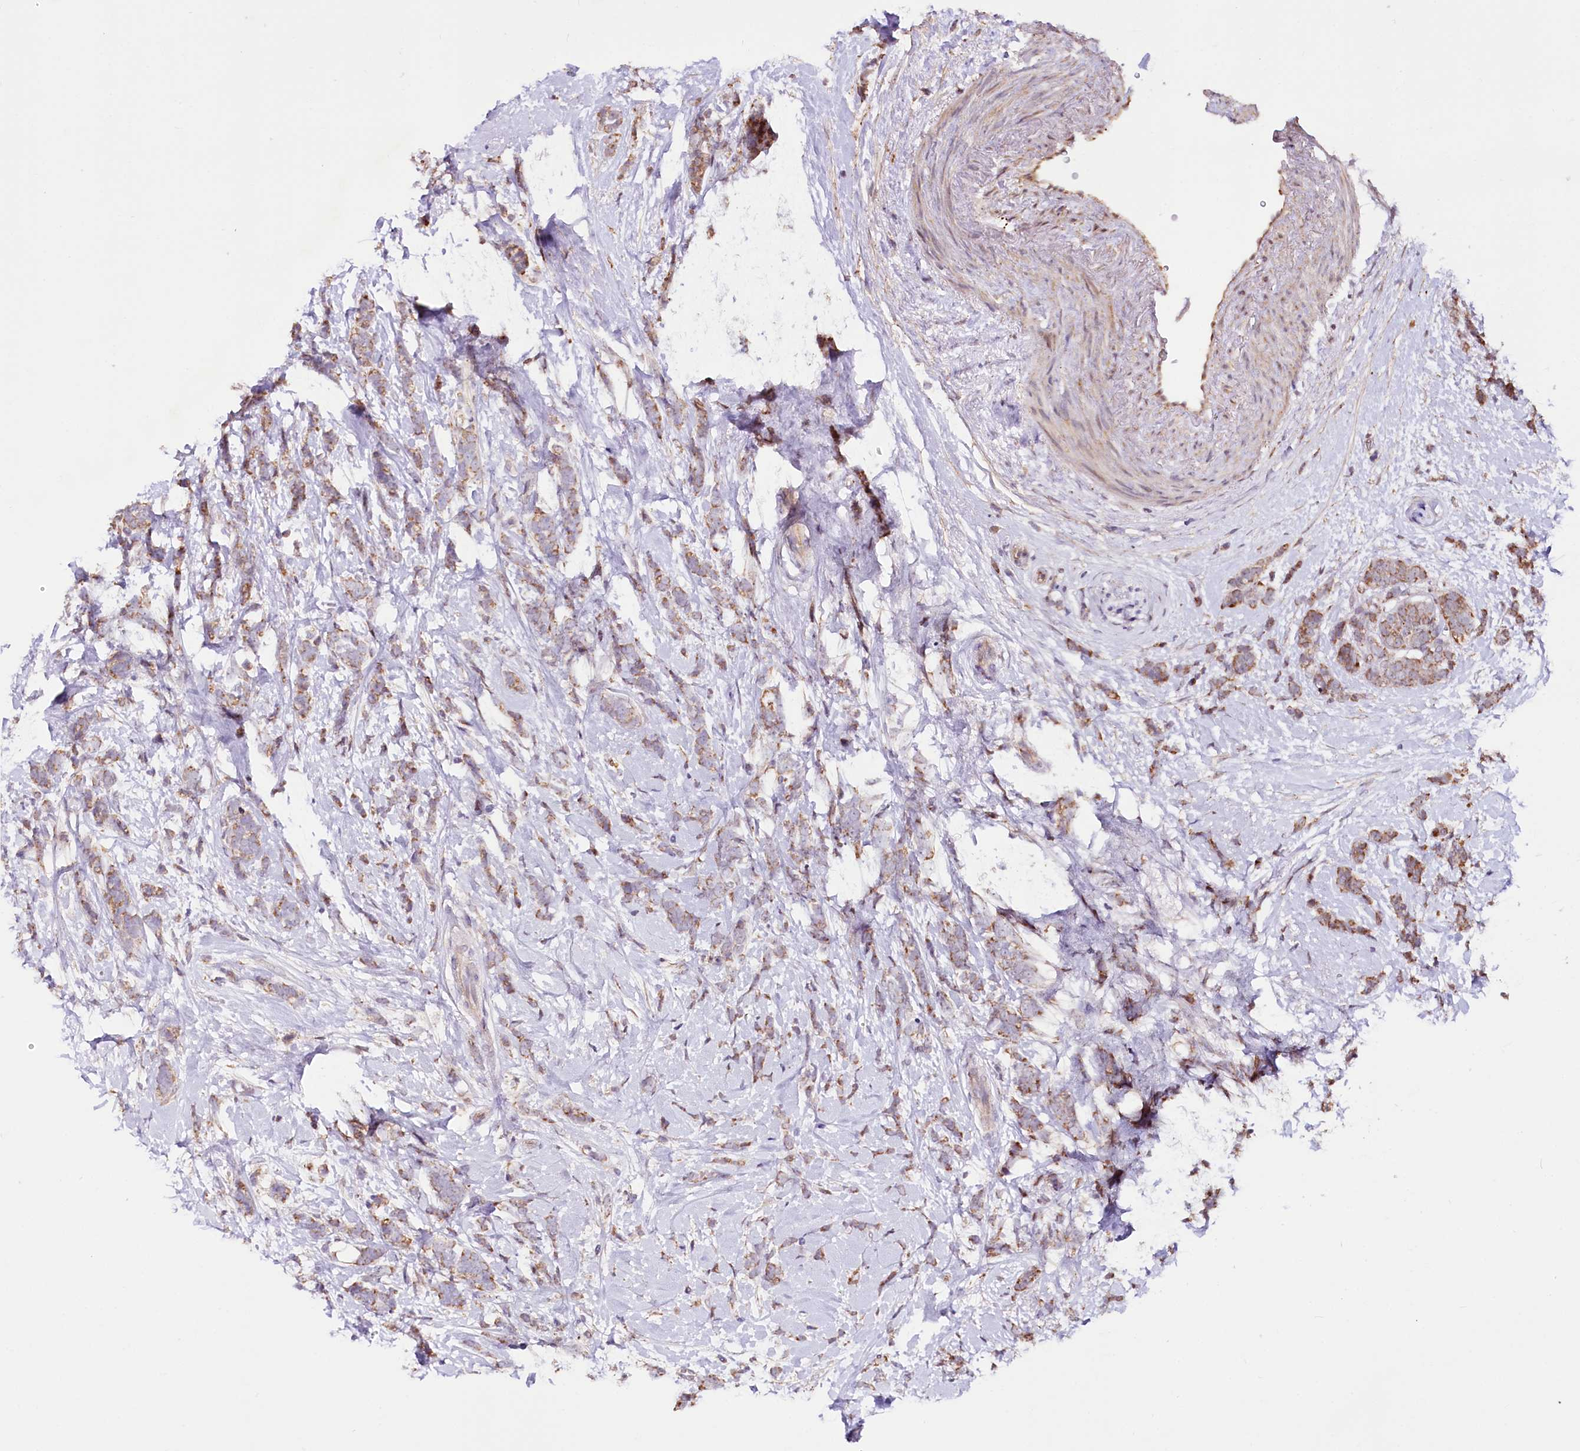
{"staining": {"intensity": "moderate", "quantity": "25%-75%", "location": "cytoplasmic/membranous"}, "tissue": "breast cancer", "cell_type": "Tumor cells", "image_type": "cancer", "snomed": [{"axis": "morphology", "description": "Lobular carcinoma"}, {"axis": "topography", "description": "Breast"}], "caption": "Lobular carcinoma (breast) tissue reveals moderate cytoplasmic/membranous positivity in about 25%-75% of tumor cells", "gene": "ST7", "patient": {"sex": "female", "age": 58}}